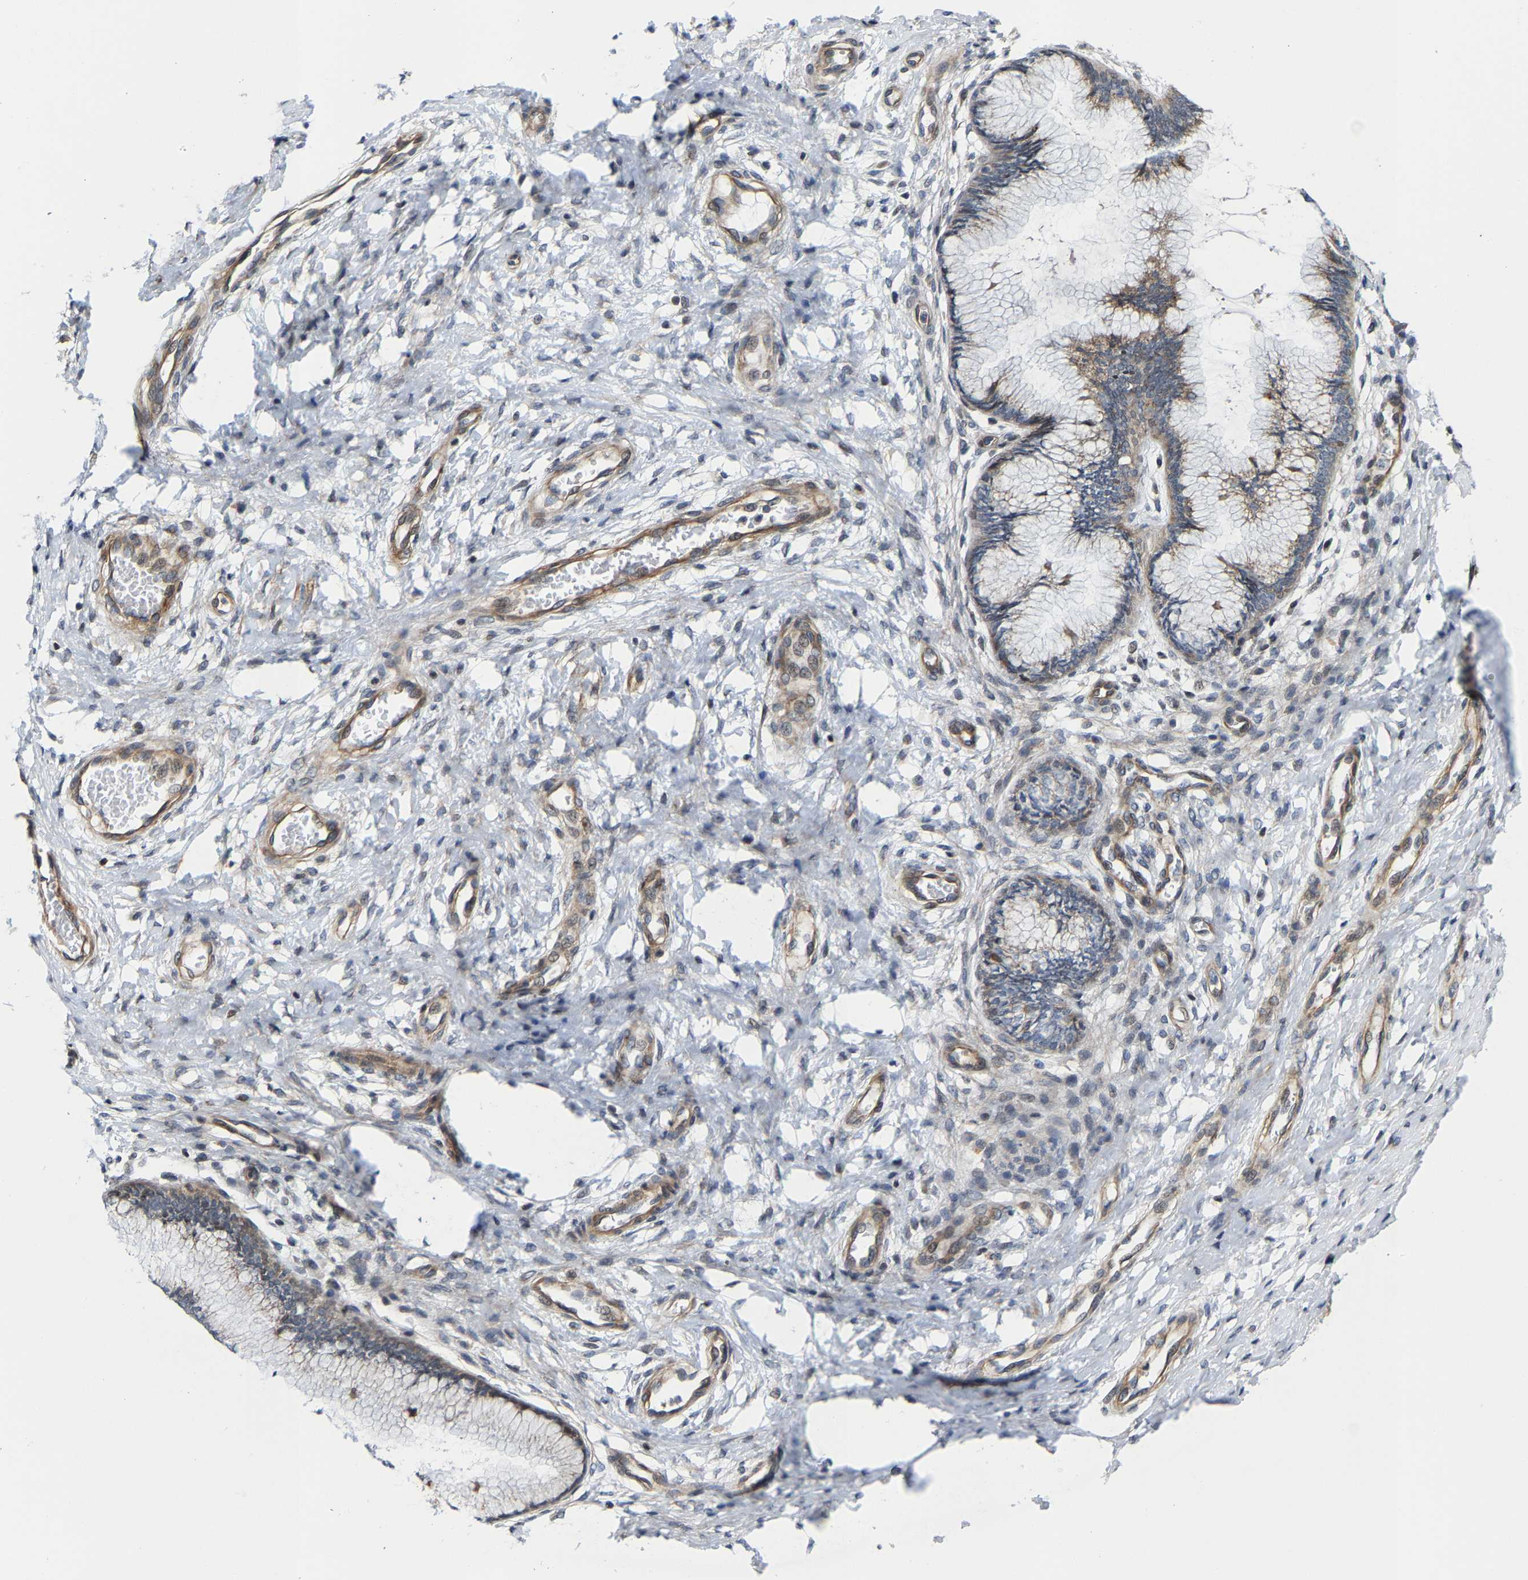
{"staining": {"intensity": "weak", "quantity": "<25%", "location": "cytoplasmic/membranous"}, "tissue": "cervix", "cell_type": "Glandular cells", "image_type": "normal", "snomed": [{"axis": "morphology", "description": "Normal tissue, NOS"}, {"axis": "topography", "description": "Cervix"}], "caption": "DAB (3,3'-diaminobenzidine) immunohistochemical staining of benign cervix shows no significant staining in glandular cells.", "gene": "TGFB1I1", "patient": {"sex": "female", "age": 55}}